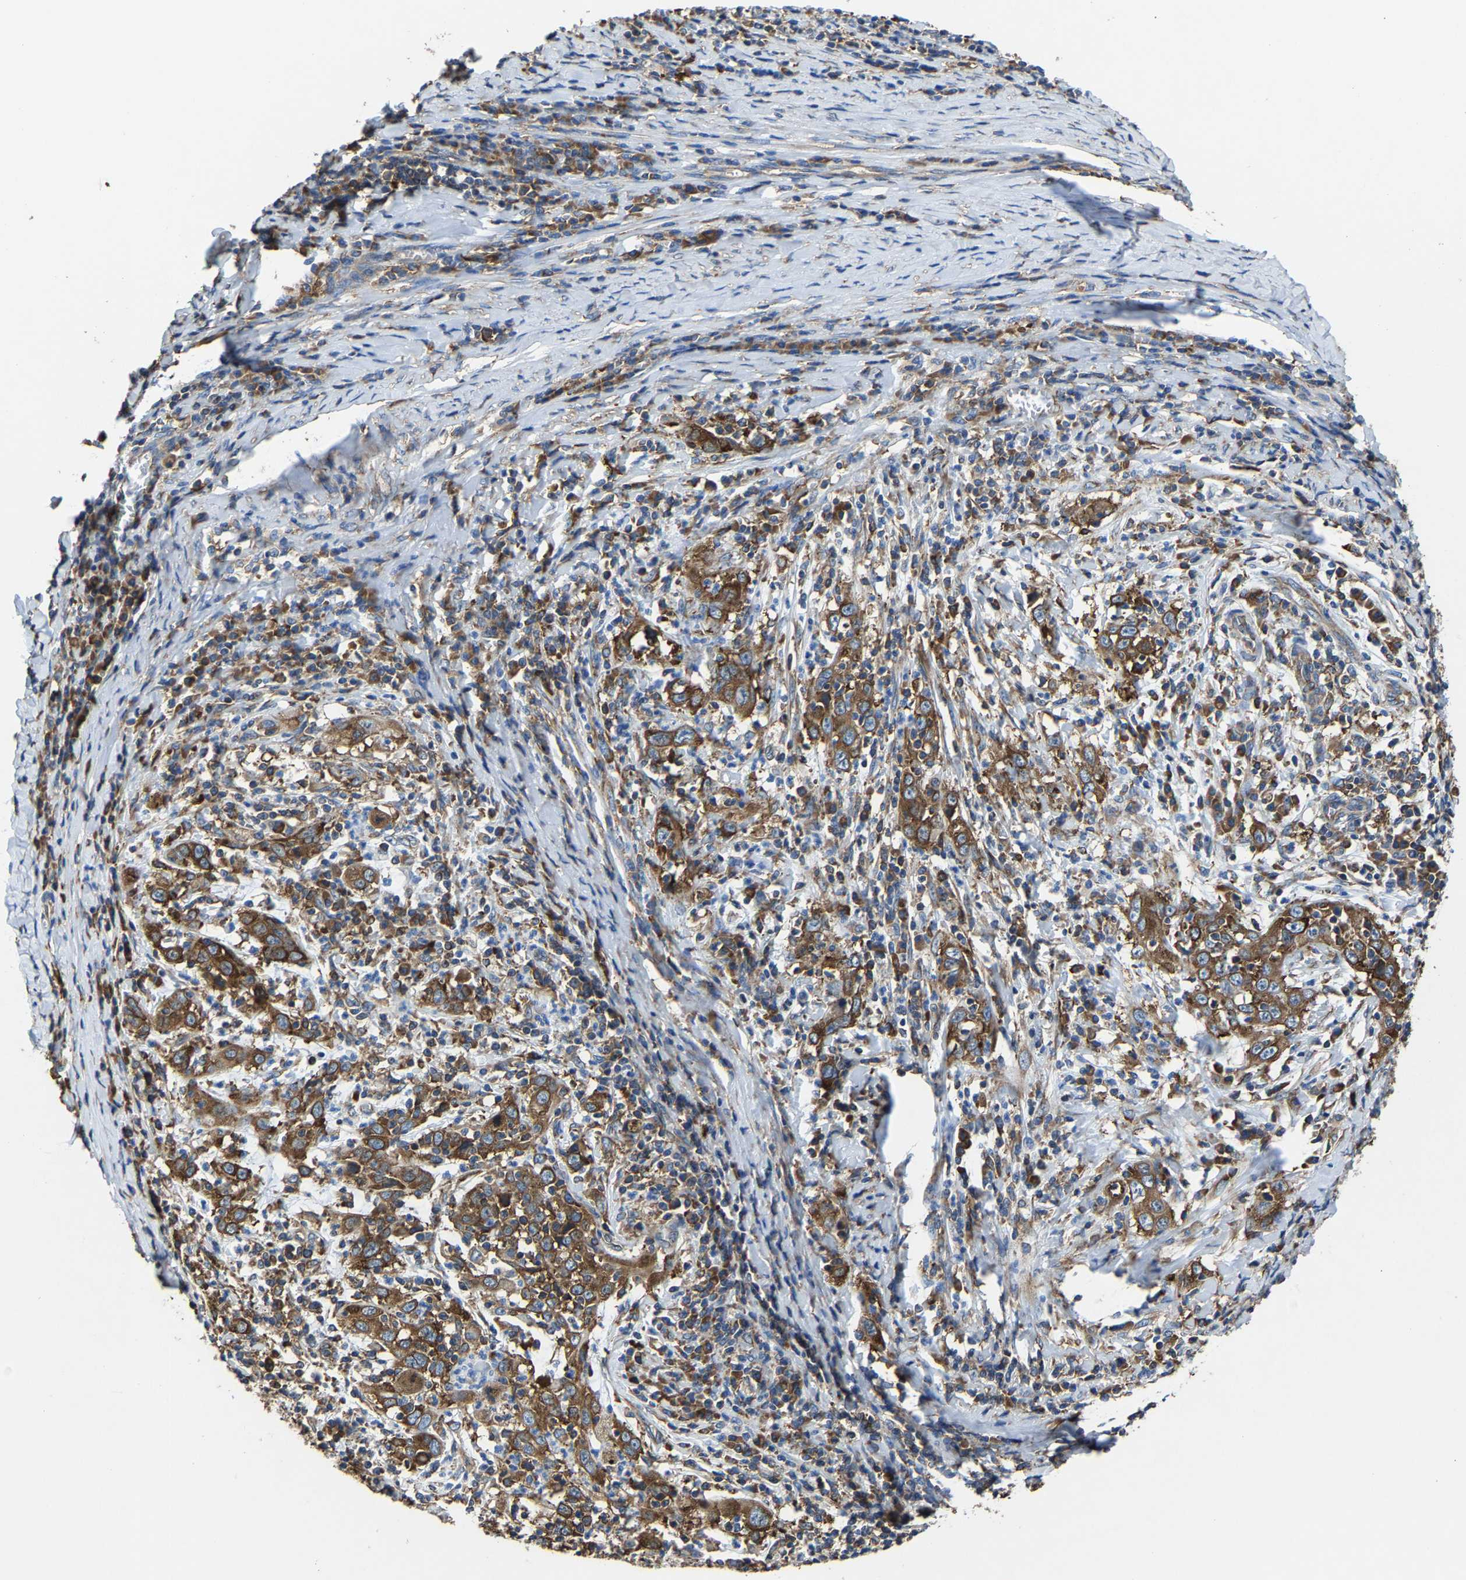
{"staining": {"intensity": "strong", "quantity": ">75%", "location": "cytoplasmic/membranous"}, "tissue": "cervical cancer", "cell_type": "Tumor cells", "image_type": "cancer", "snomed": [{"axis": "morphology", "description": "Squamous cell carcinoma, NOS"}, {"axis": "topography", "description": "Cervix"}], "caption": "Immunohistochemistry of human cervical squamous cell carcinoma demonstrates high levels of strong cytoplasmic/membranous expression in approximately >75% of tumor cells.", "gene": "G3BP2", "patient": {"sex": "female", "age": 46}}